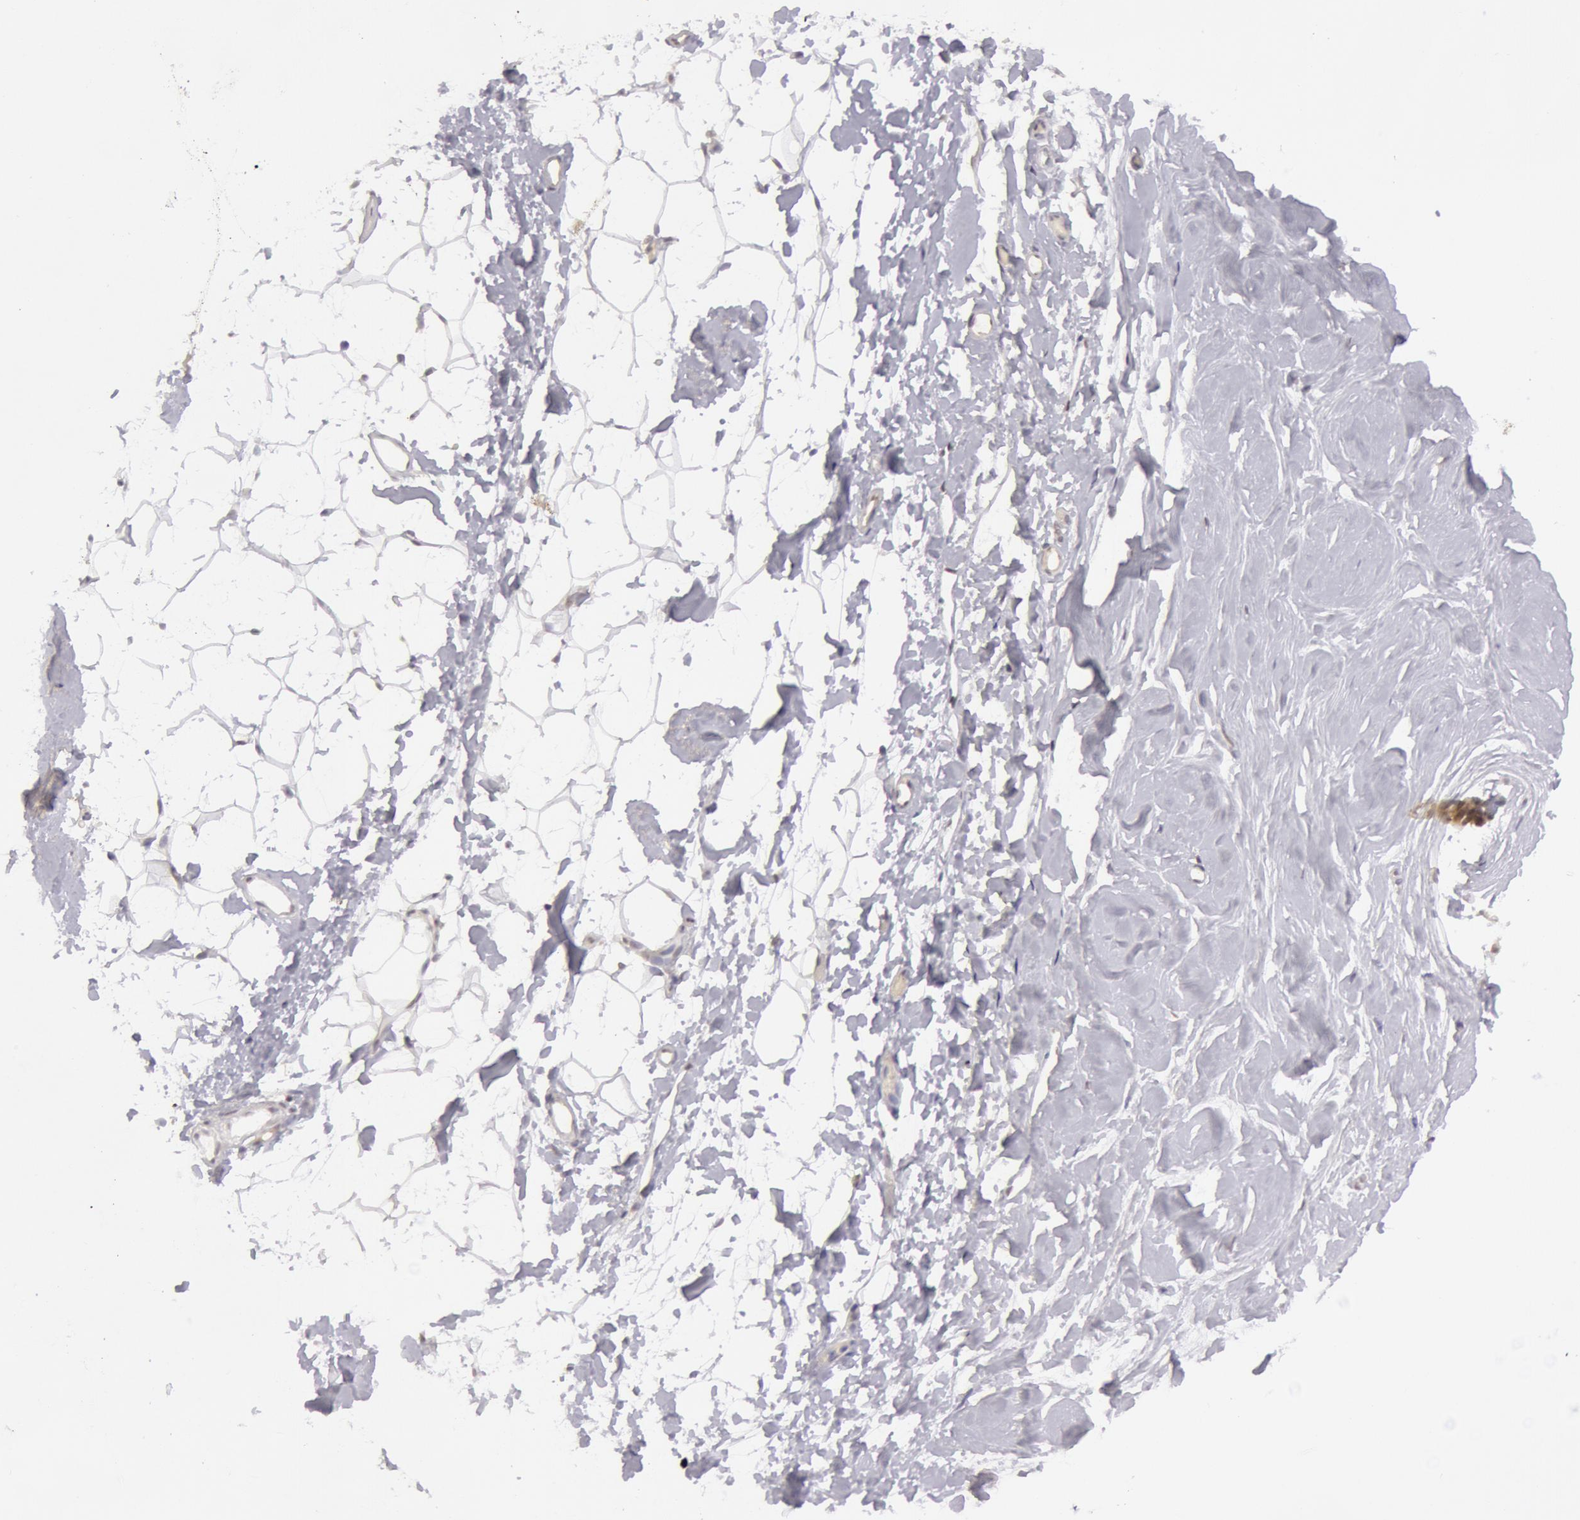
{"staining": {"intensity": "negative", "quantity": "none", "location": "none"}, "tissue": "adipose tissue", "cell_type": "Adipocytes", "image_type": "normal", "snomed": [{"axis": "morphology", "description": "Normal tissue, NOS"}, {"axis": "morphology", "description": "Fibrosis, NOS"}, {"axis": "topography", "description": "Breast"}], "caption": "This image is of benign adipose tissue stained with IHC to label a protein in brown with the nuclei are counter-stained blue. There is no staining in adipocytes.", "gene": "VRTN", "patient": {"sex": "female", "age": 24}}